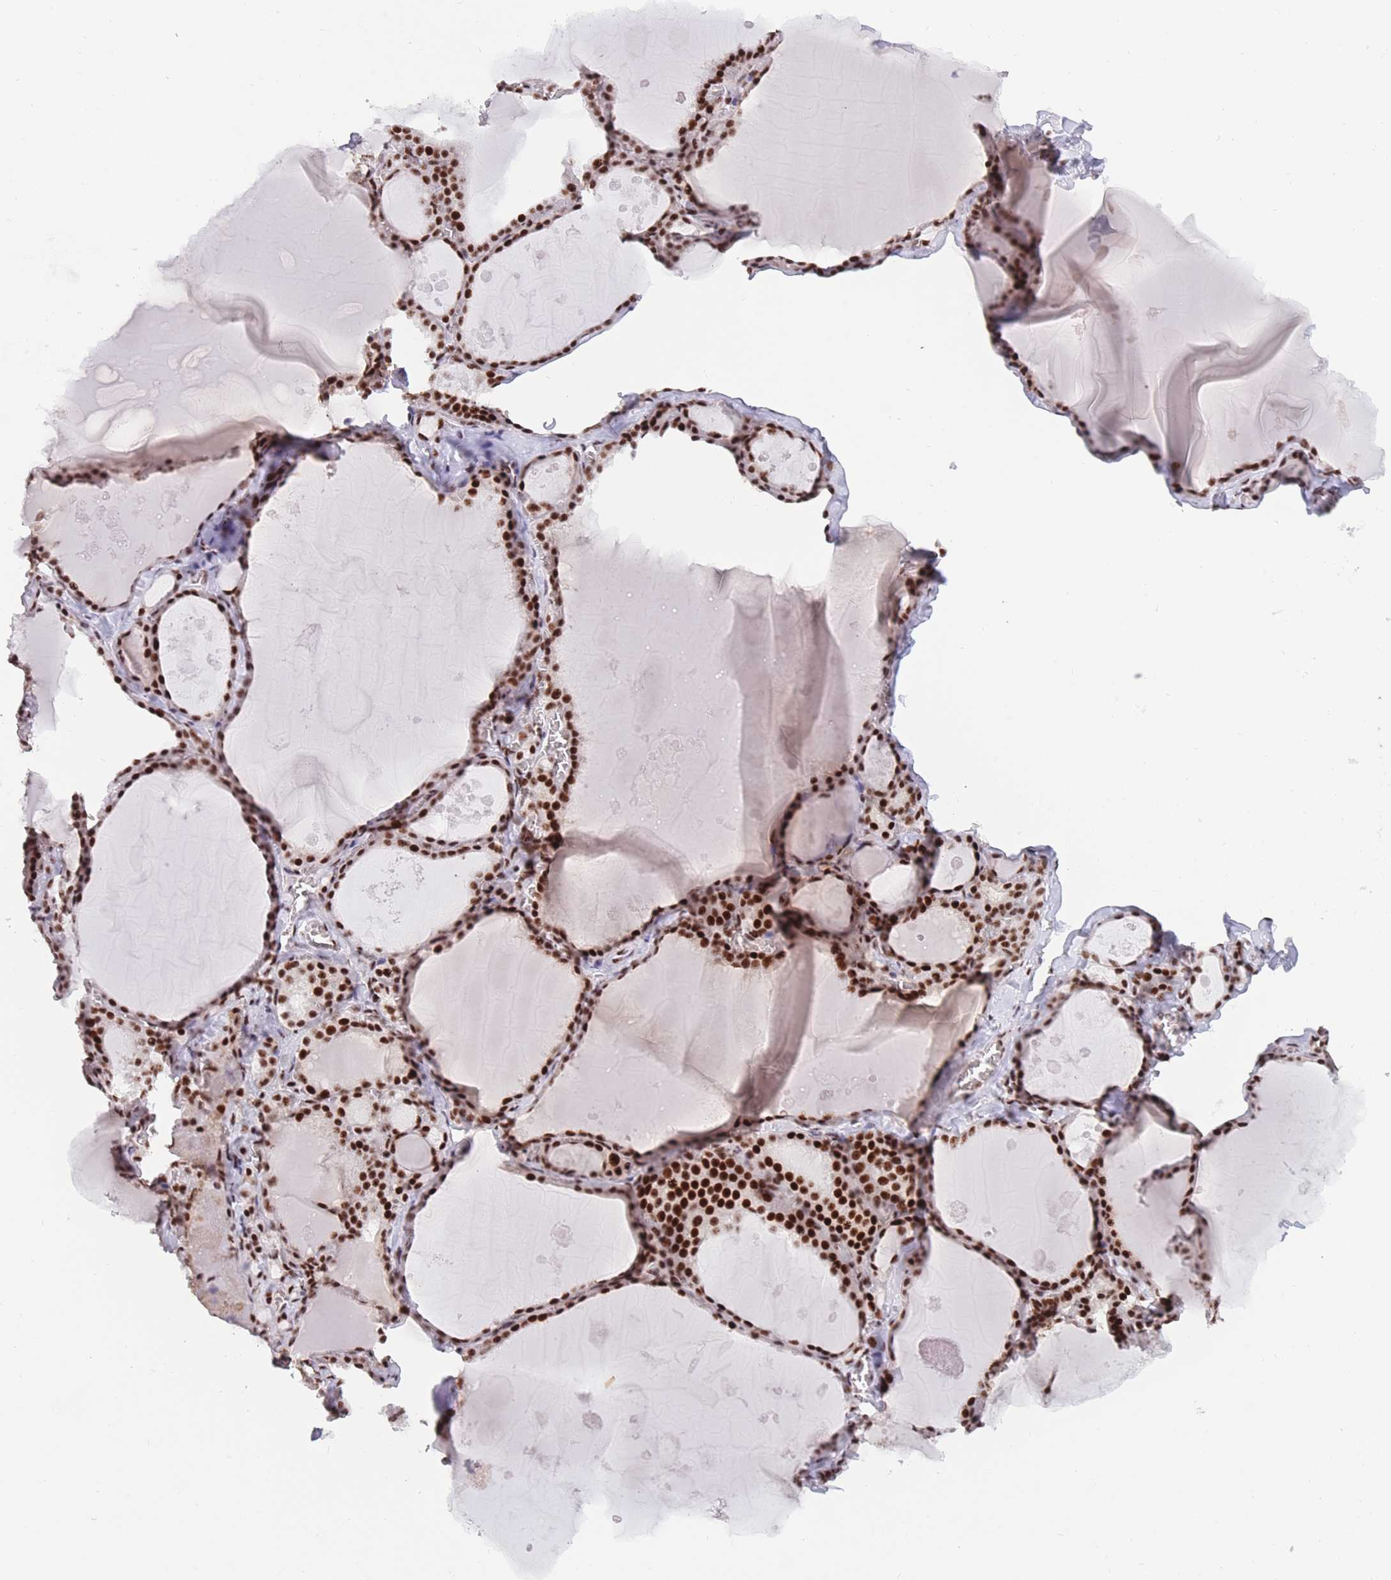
{"staining": {"intensity": "strong", "quantity": ">75%", "location": "nuclear"}, "tissue": "thyroid gland", "cell_type": "Glandular cells", "image_type": "normal", "snomed": [{"axis": "morphology", "description": "Normal tissue, NOS"}, {"axis": "topography", "description": "Thyroid gland"}], "caption": "Immunohistochemical staining of benign human thyroid gland shows >75% levels of strong nuclear protein staining in approximately >75% of glandular cells. (brown staining indicates protein expression, while blue staining denotes nuclei).", "gene": "TMEM35B", "patient": {"sex": "male", "age": 56}}